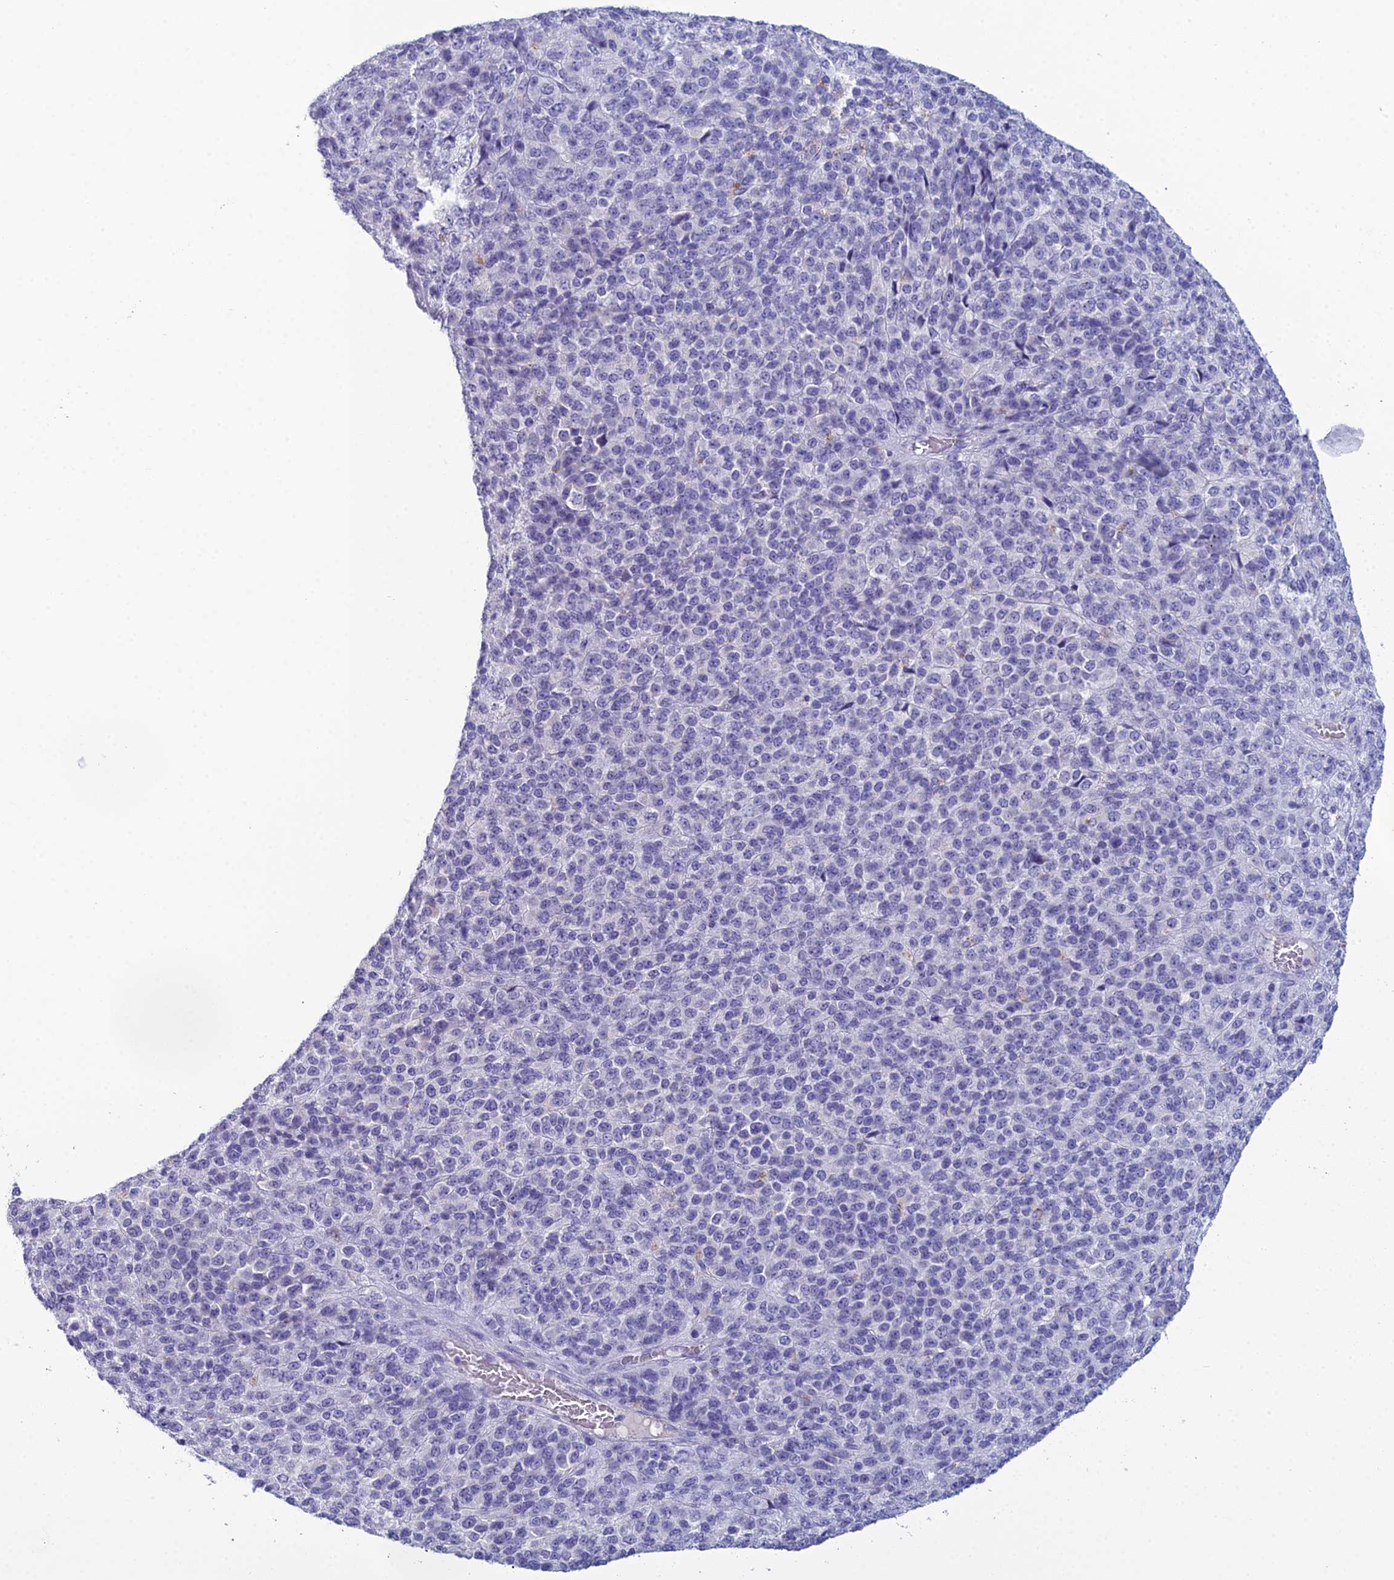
{"staining": {"intensity": "negative", "quantity": "none", "location": "none"}, "tissue": "melanoma", "cell_type": "Tumor cells", "image_type": "cancer", "snomed": [{"axis": "morphology", "description": "Malignant melanoma, Metastatic site"}, {"axis": "topography", "description": "Brain"}], "caption": "IHC histopathology image of neoplastic tissue: melanoma stained with DAB displays no significant protein staining in tumor cells.", "gene": "ACE", "patient": {"sex": "female", "age": 56}}